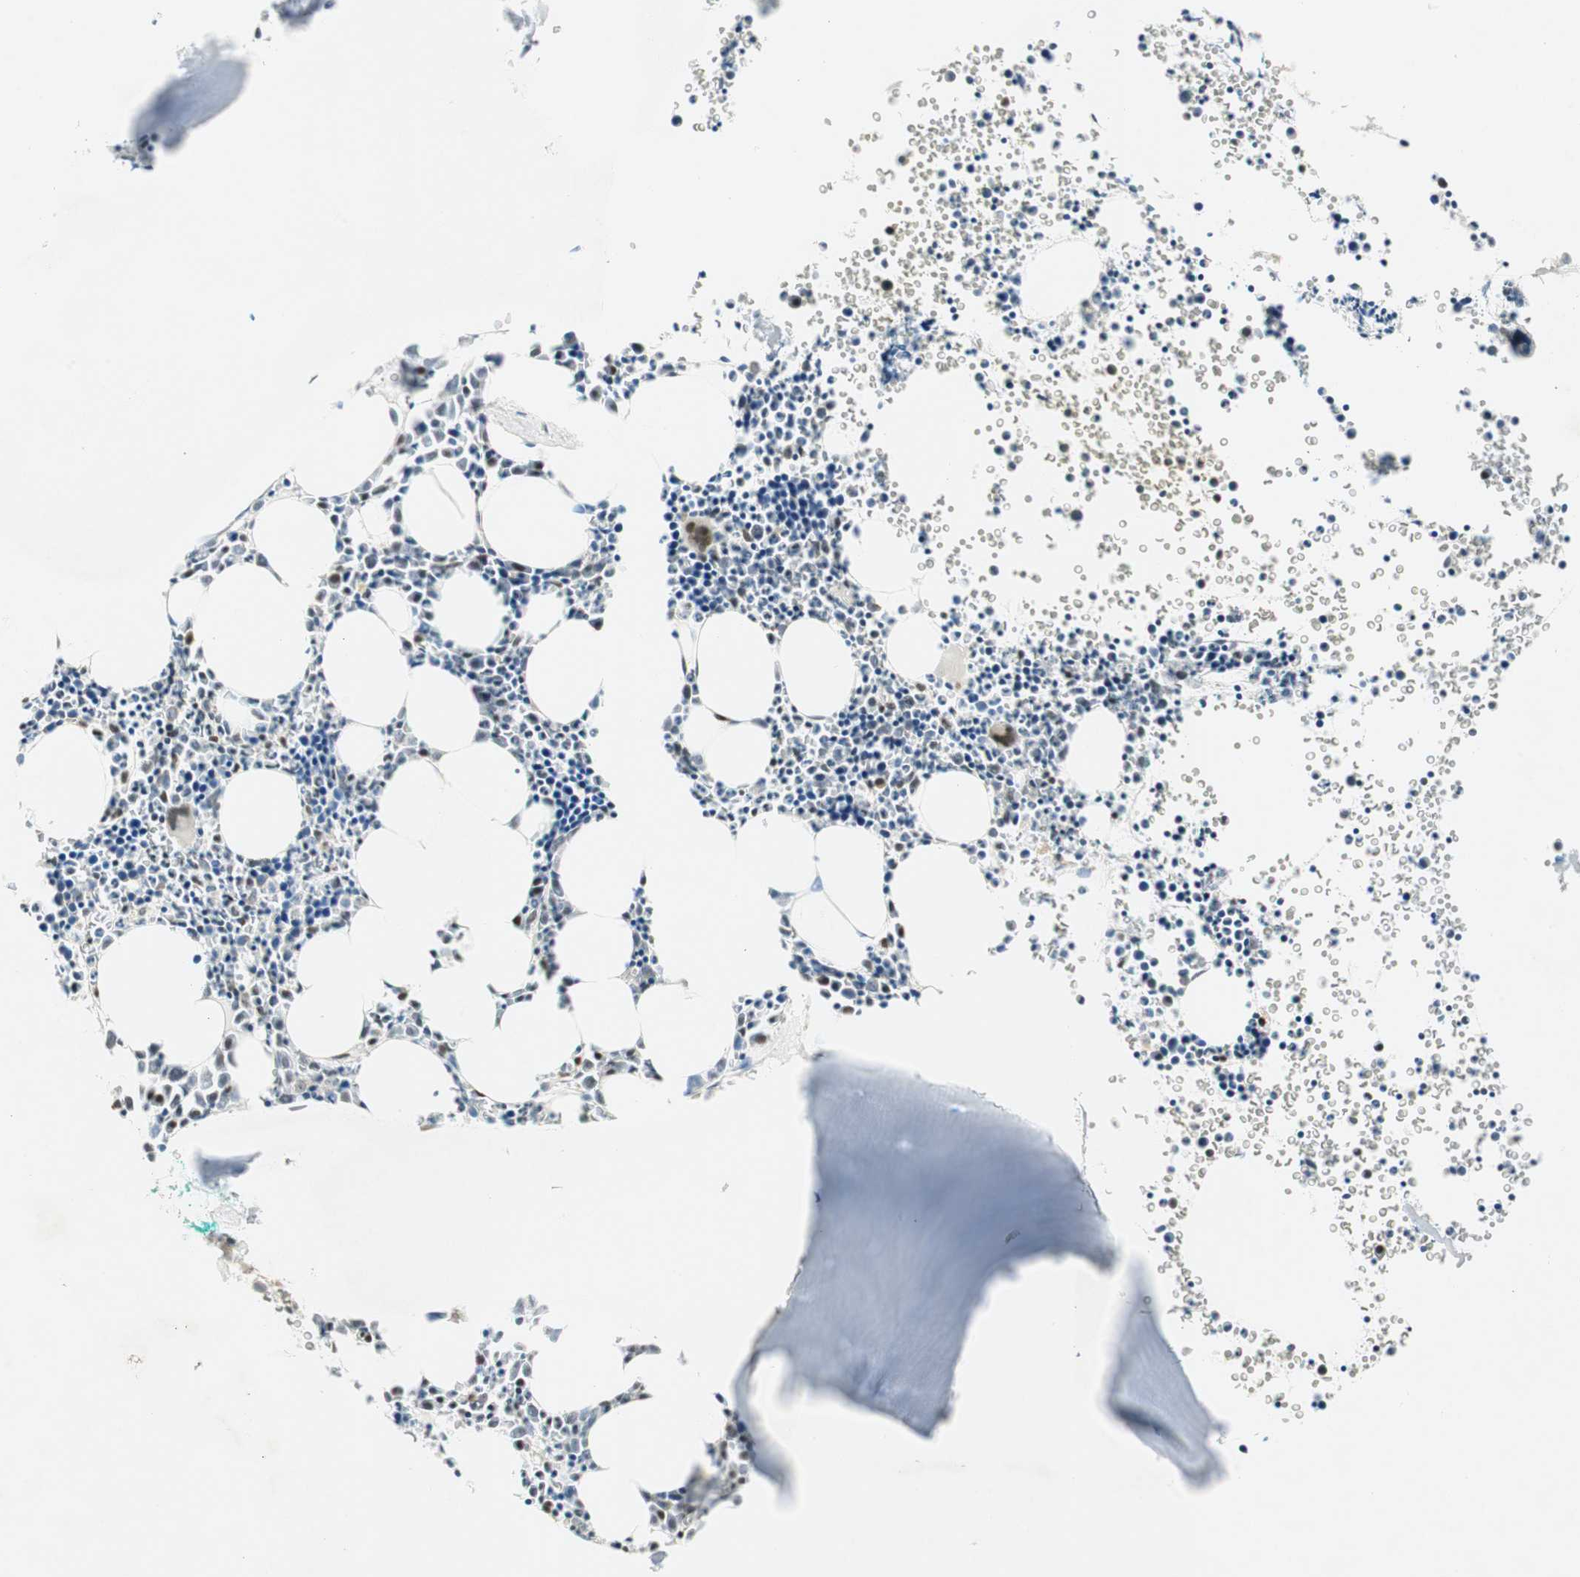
{"staining": {"intensity": "moderate", "quantity": "<25%", "location": "nuclear"}, "tissue": "bone marrow", "cell_type": "Hematopoietic cells", "image_type": "normal", "snomed": [{"axis": "morphology", "description": "Normal tissue, NOS"}, {"axis": "morphology", "description": "Inflammation, NOS"}, {"axis": "topography", "description": "Bone marrow"}], "caption": "Immunohistochemistry histopathology image of unremarkable bone marrow stained for a protein (brown), which reveals low levels of moderate nuclear staining in about <25% of hematopoietic cells.", "gene": "MSX2", "patient": {"sex": "female", "age": 17}}